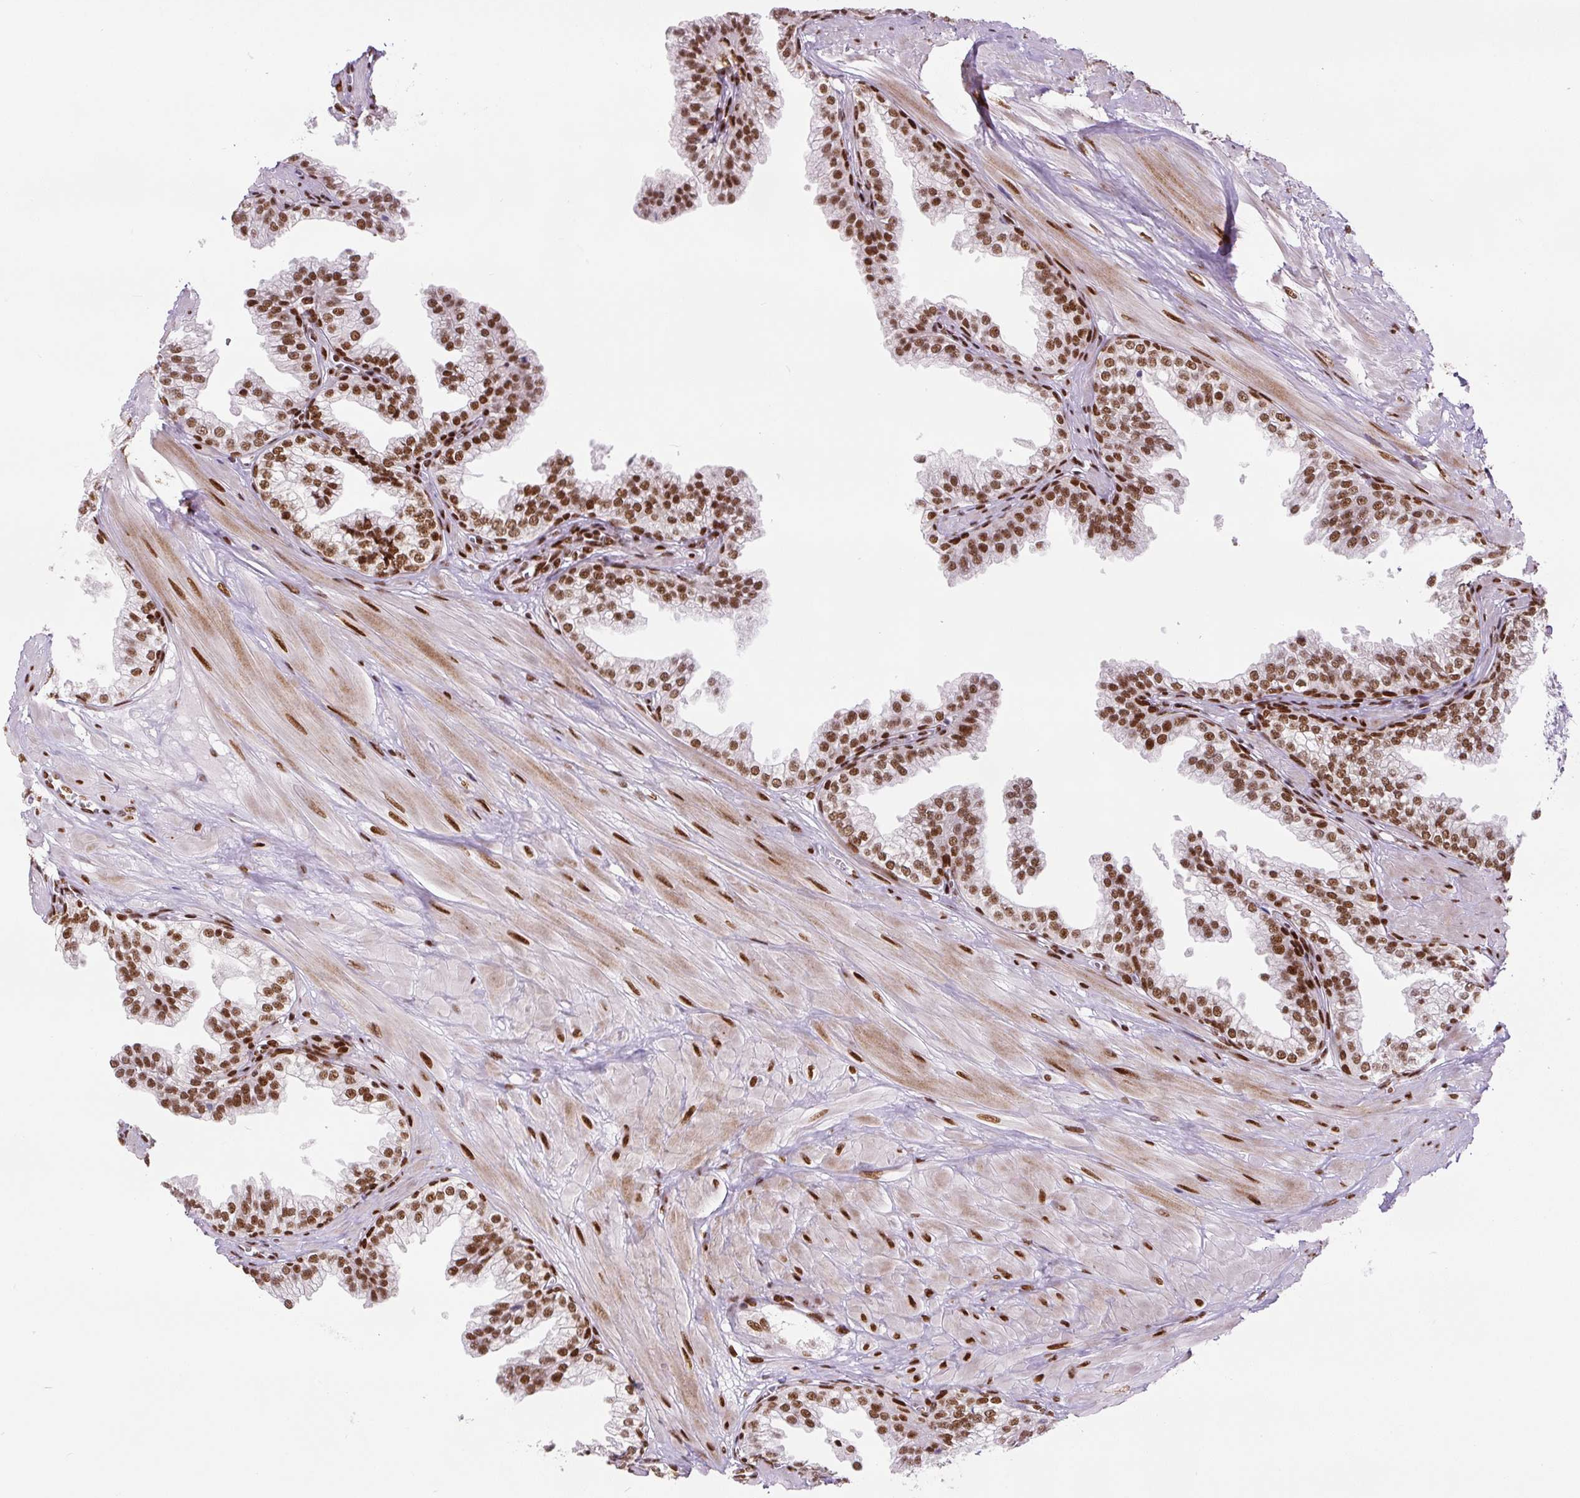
{"staining": {"intensity": "strong", "quantity": ">75%", "location": "nuclear"}, "tissue": "prostate", "cell_type": "Glandular cells", "image_type": "normal", "snomed": [{"axis": "morphology", "description": "Normal tissue, NOS"}, {"axis": "topography", "description": "Prostate"}, {"axis": "topography", "description": "Peripheral nerve tissue"}], "caption": "Protein expression analysis of normal human prostate reveals strong nuclear staining in about >75% of glandular cells. (IHC, brightfield microscopy, high magnification).", "gene": "FUS", "patient": {"sex": "male", "age": 55}}